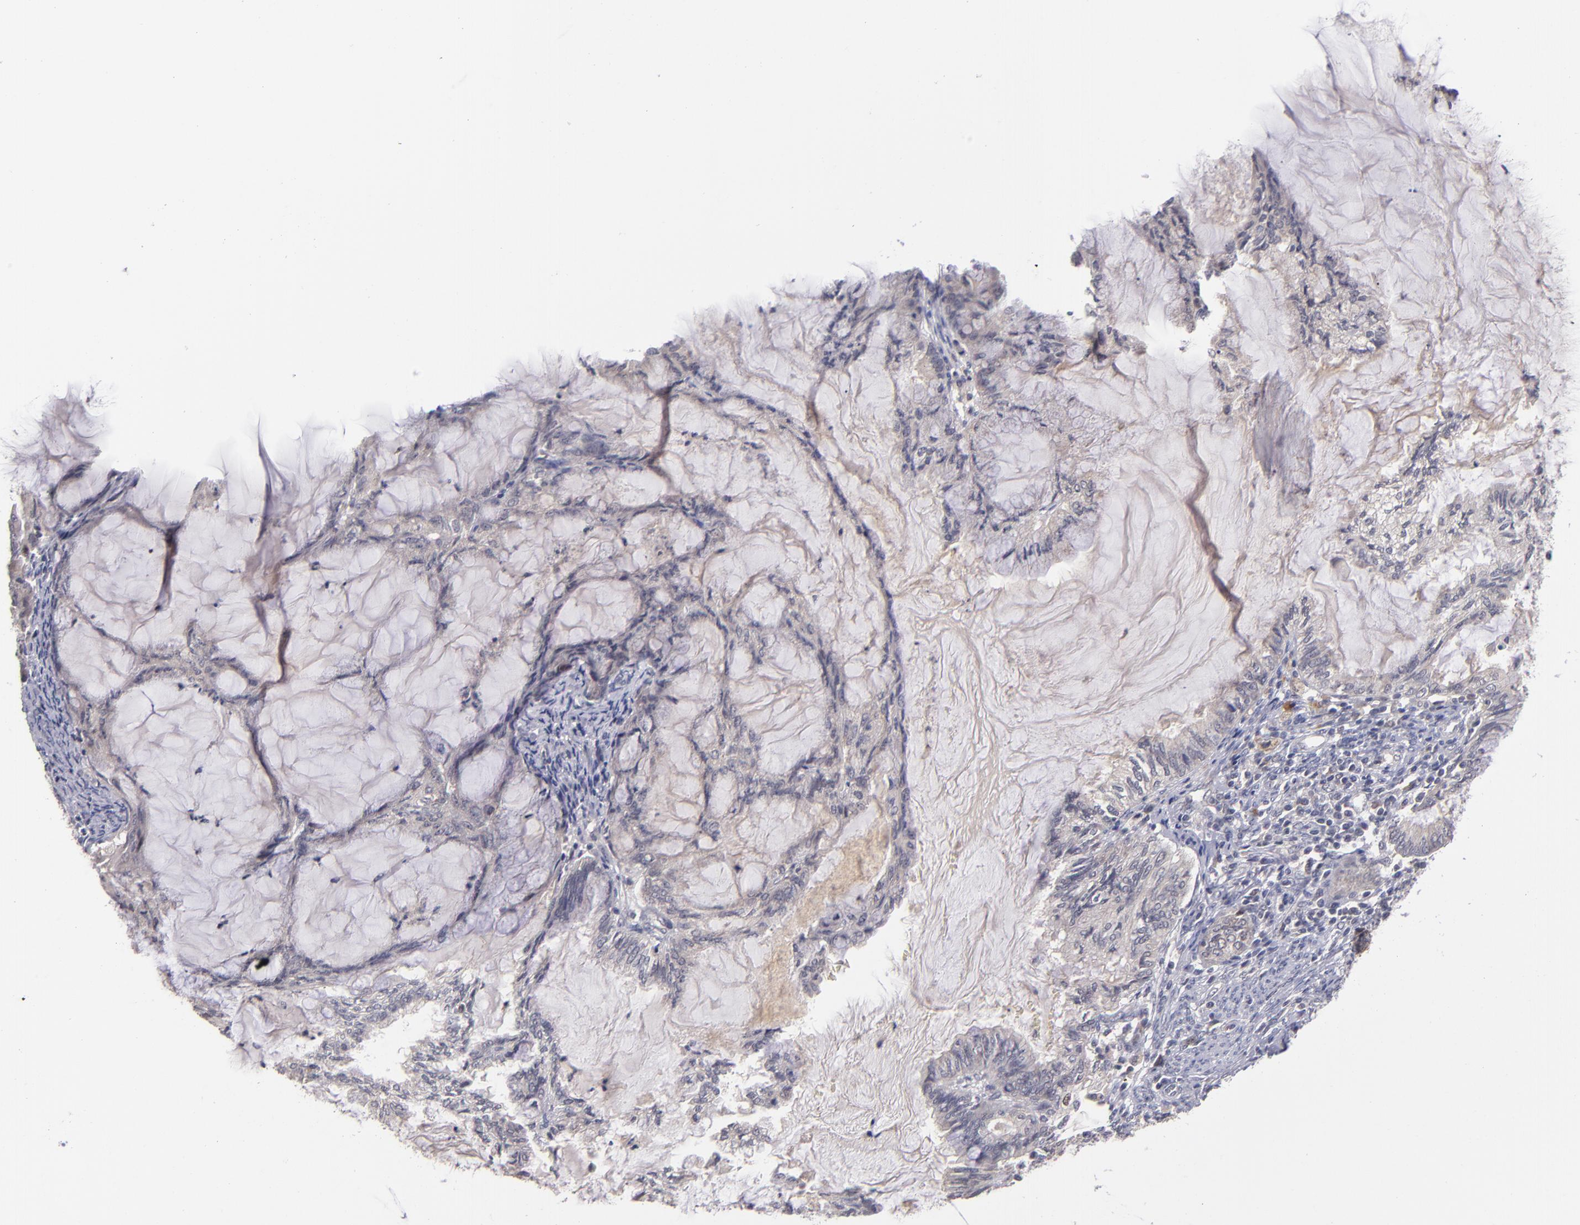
{"staining": {"intensity": "negative", "quantity": "none", "location": "none"}, "tissue": "endometrial cancer", "cell_type": "Tumor cells", "image_type": "cancer", "snomed": [{"axis": "morphology", "description": "Adenocarcinoma, NOS"}, {"axis": "topography", "description": "Endometrium"}], "caption": "High magnification brightfield microscopy of endometrial adenocarcinoma stained with DAB (3,3'-diaminobenzidine) (brown) and counterstained with hematoxylin (blue): tumor cells show no significant expression.", "gene": "CDC7", "patient": {"sex": "female", "age": 86}}